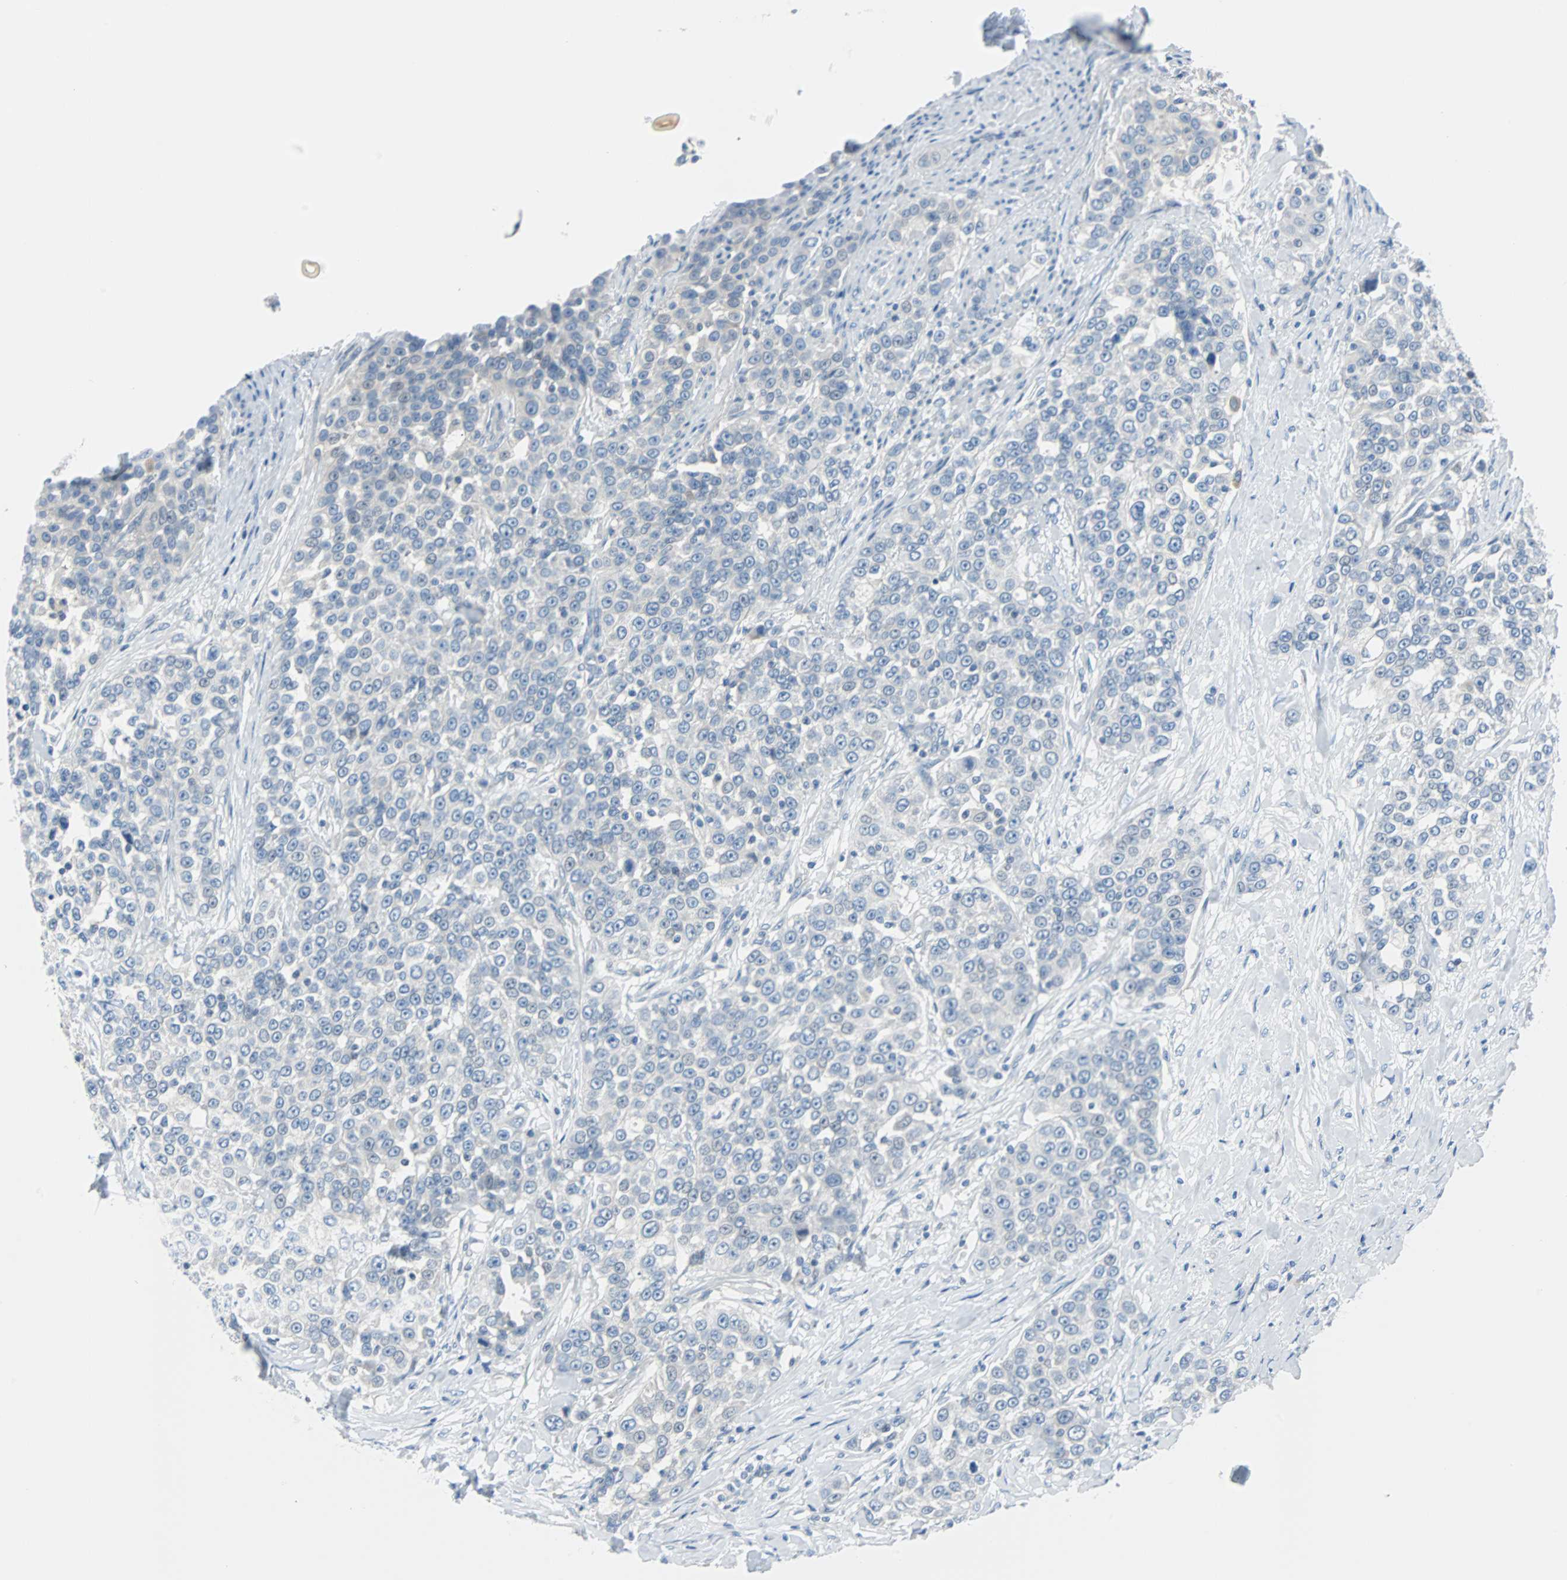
{"staining": {"intensity": "negative", "quantity": "none", "location": "none"}, "tissue": "urothelial cancer", "cell_type": "Tumor cells", "image_type": "cancer", "snomed": [{"axis": "morphology", "description": "Urothelial carcinoma, High grade"}, {"axis": "topography", "description": "Urinary bladder"}], "caption": "High-grade urothelial carcinoma was stained to show a protein in brown. There is no significant staining in tumor cells.", "gene": "RASA1", "patient": {"sex": "female", "age": 80}}